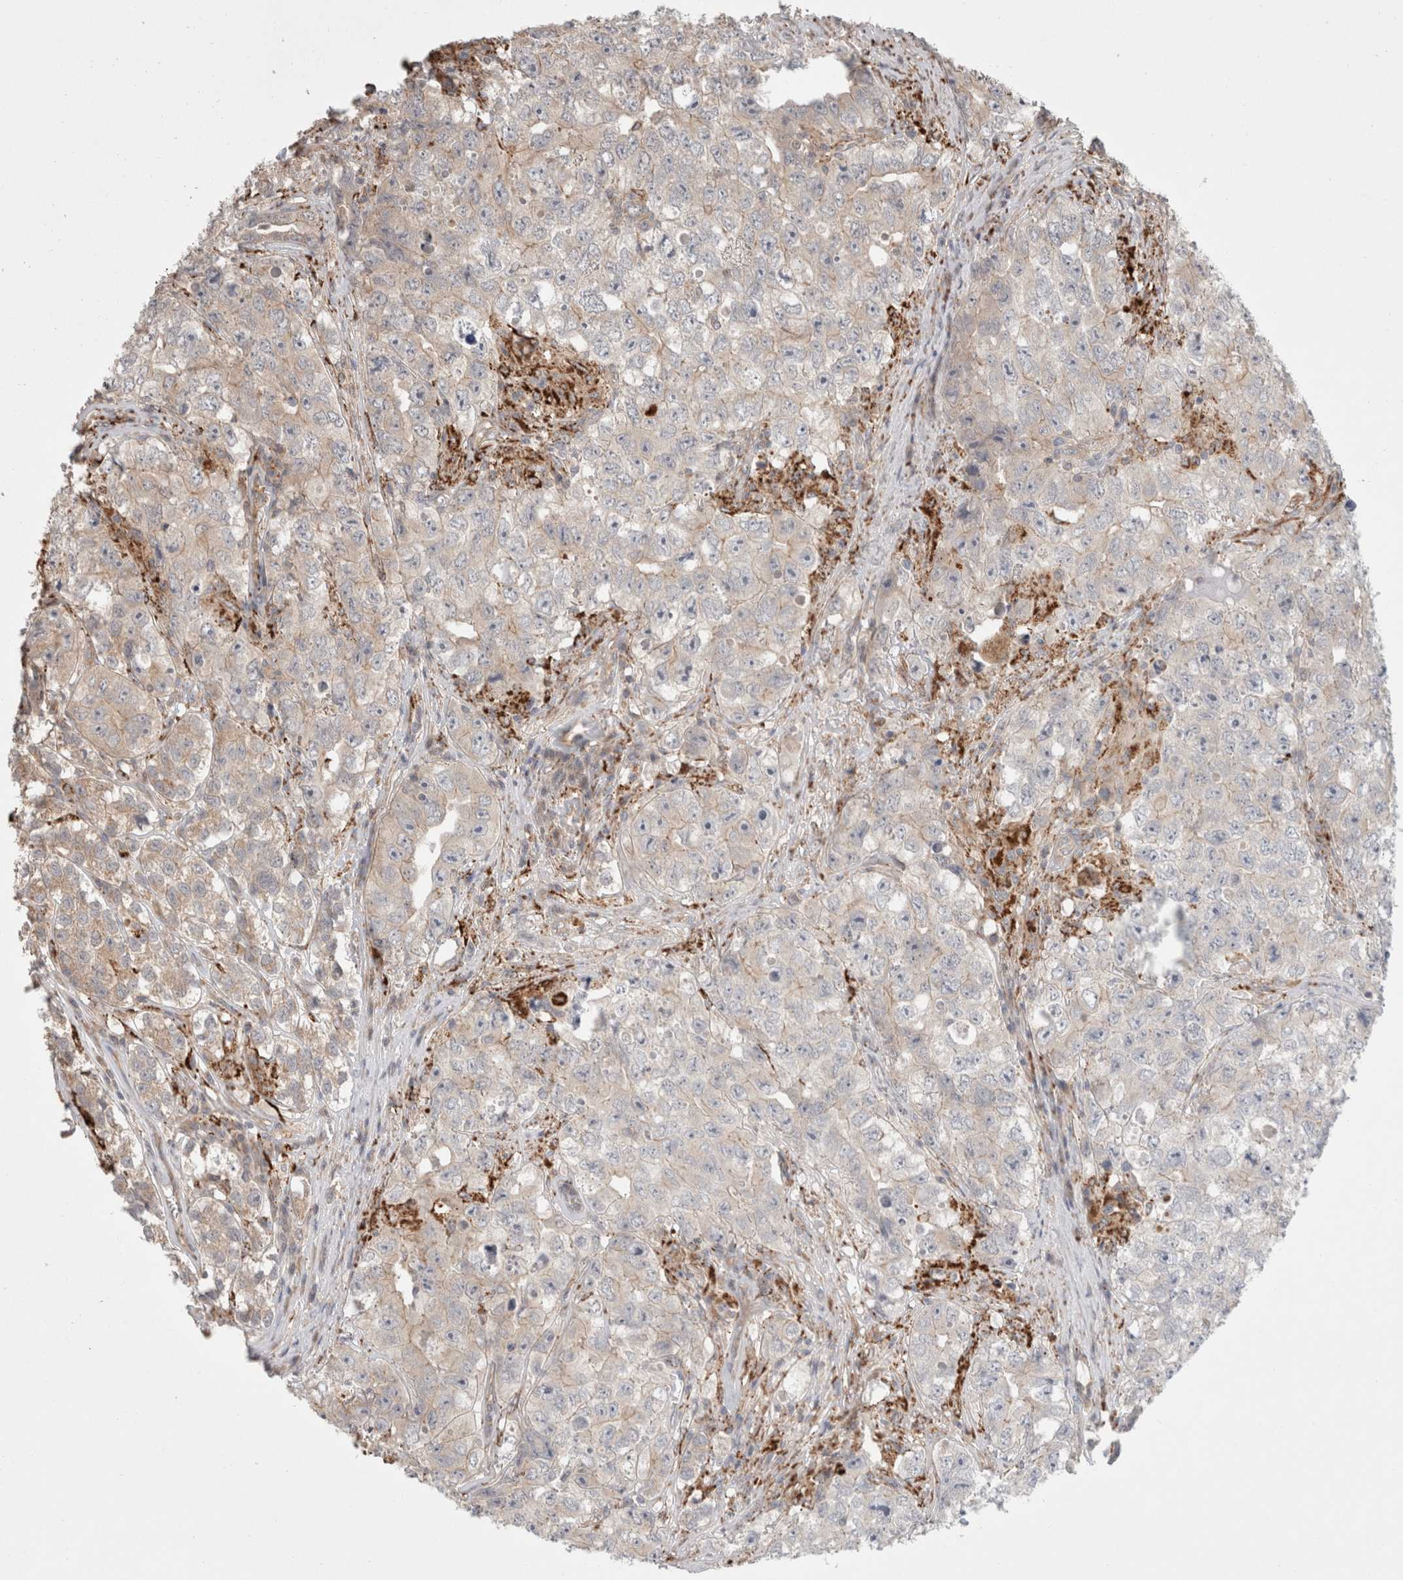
{"staining": {"intensity": "weak", "quantity": "<25%", "location": "cytoplasmic/membranous"}, "tissue": "testis cancer", "cell_type": "Tumor cells", "image_type": "cancer", "snomed": [{"axis": "morphology", "description": "Seminoma, NOS"}, {"axis": "morphology", "description": "Carcinoma, Embryonal, NOS"}, {"axis": "topography", "description": "Testis"}], "caption": "IHC of testis cancer displays no expression in tumor cells. Nuclei are stained in blue.", "gene": "HROB", "patient": {"sex": "male", "age": 43}}